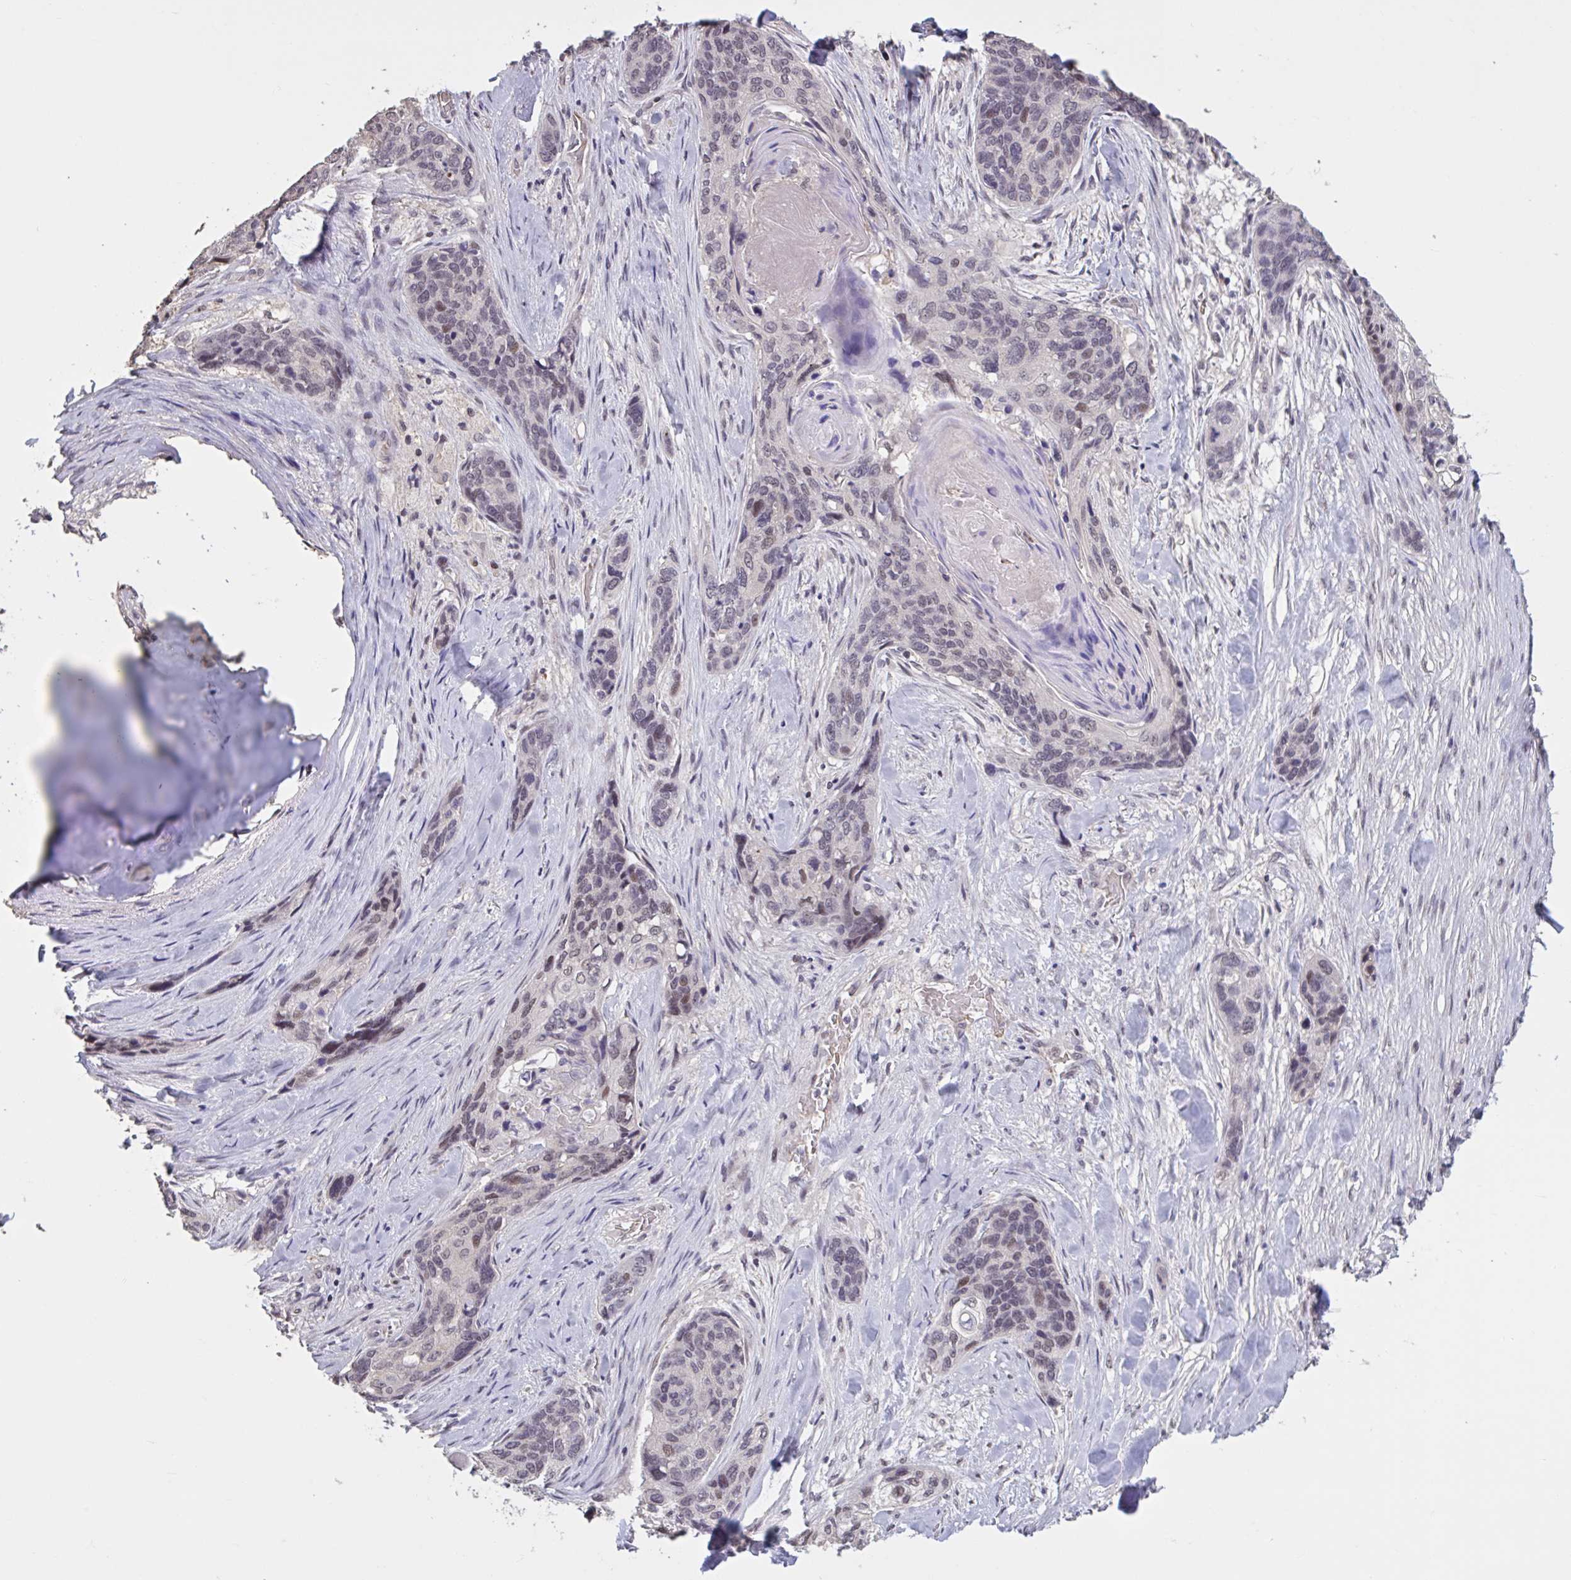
{"staining": {"intensity": "moderate", "quantity": "<25%", "location": "nuclear"}, "tissue": "lung cancer", "cell_type": "Tumor cells", "image_type": "cancer", "snomed": [{"axis": "morphology", "description": "Squamous cell carcinoma, NOS"}, {"axis": "morphology", "description": "Squamous cell carcinoma, metastatic, NOS"}, {"axis": "topography", "description": "Lymph node"}, {"axis": "topography", "description": "Lung"}], "caption": "About <25% of tumor cells in lung cancer exhibit moderate nuclear protein expression as visualized by brown immunohistochemical staining.", "gene": "ZNF414", "patient": {"sex": "male", "age": 41}}